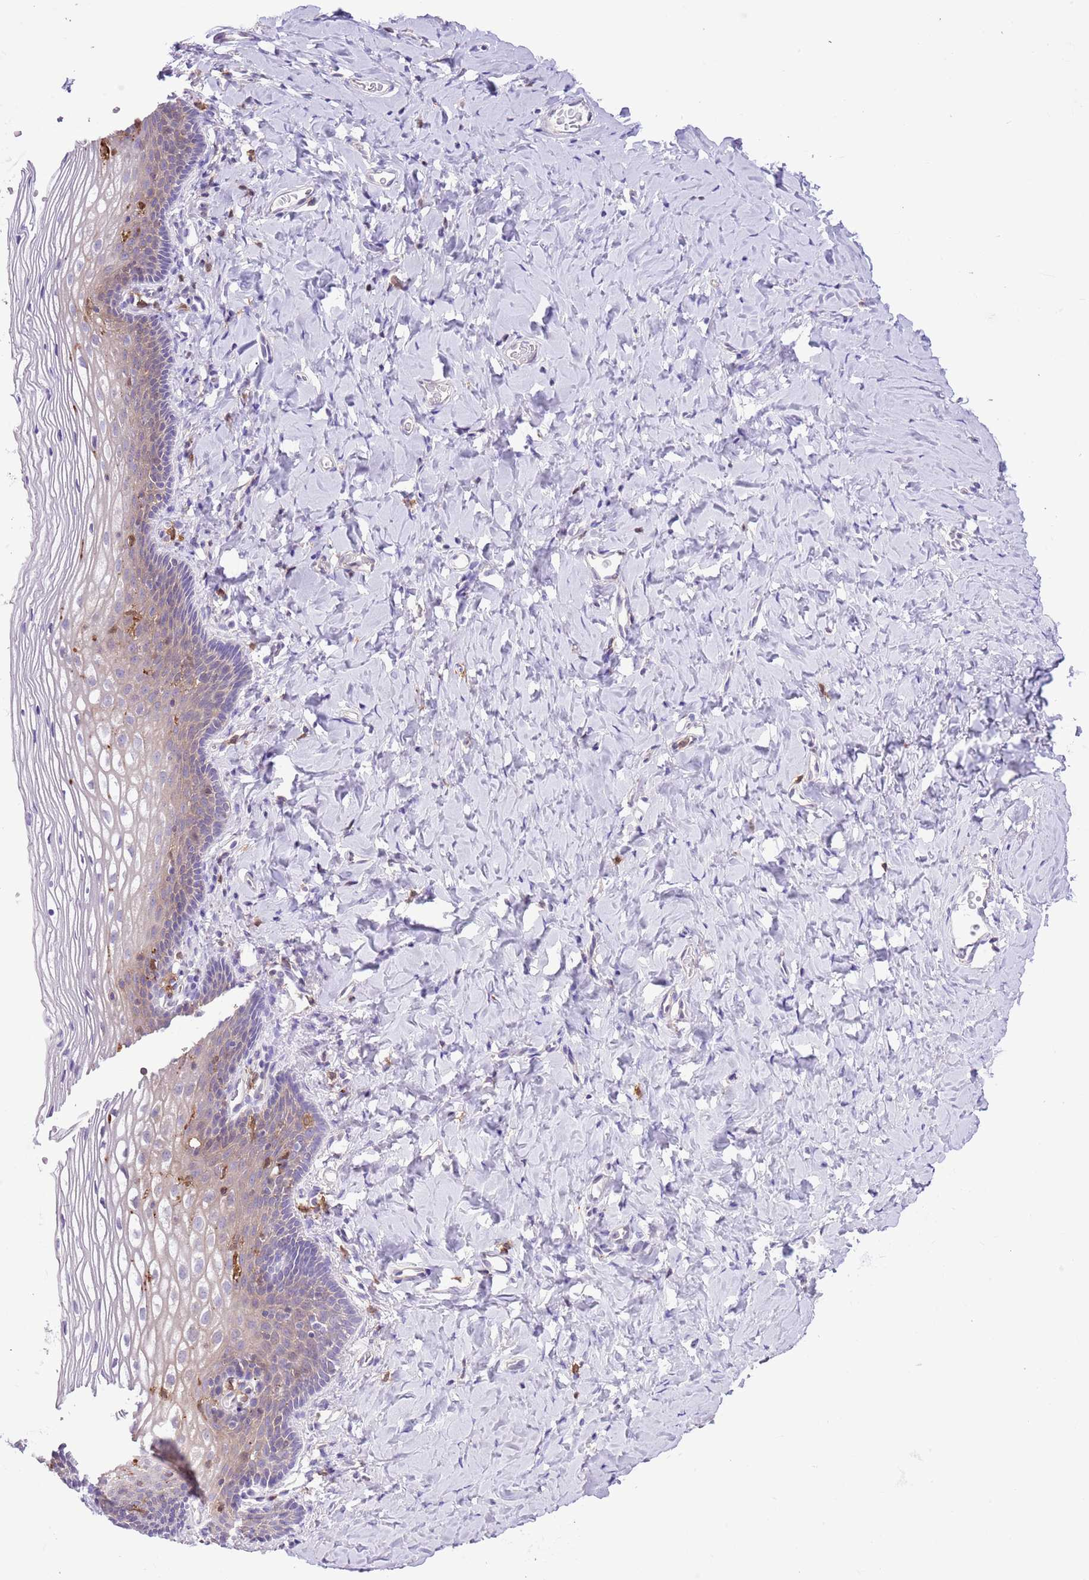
{"staining": {"intensity": "weak", "quantity": "<25%", "location": "cytoplasmic/membranous"}, "tissue": "vagina", "cell_type": "Squamous epithelial cells", "image_type": "normal", "snomed": [{"axis": "morphology", "description": "Normal tissue, NOS"}, {"axis": "topography", "description": "Vagina"}], "caption": "Immunohistochemistry image of benign vagina stained for a protein (brown), which demonstrates no staining in squamous epithelial cells.", "gene": "EFHD2", "patient": {"sex": "female", "age": 60}}